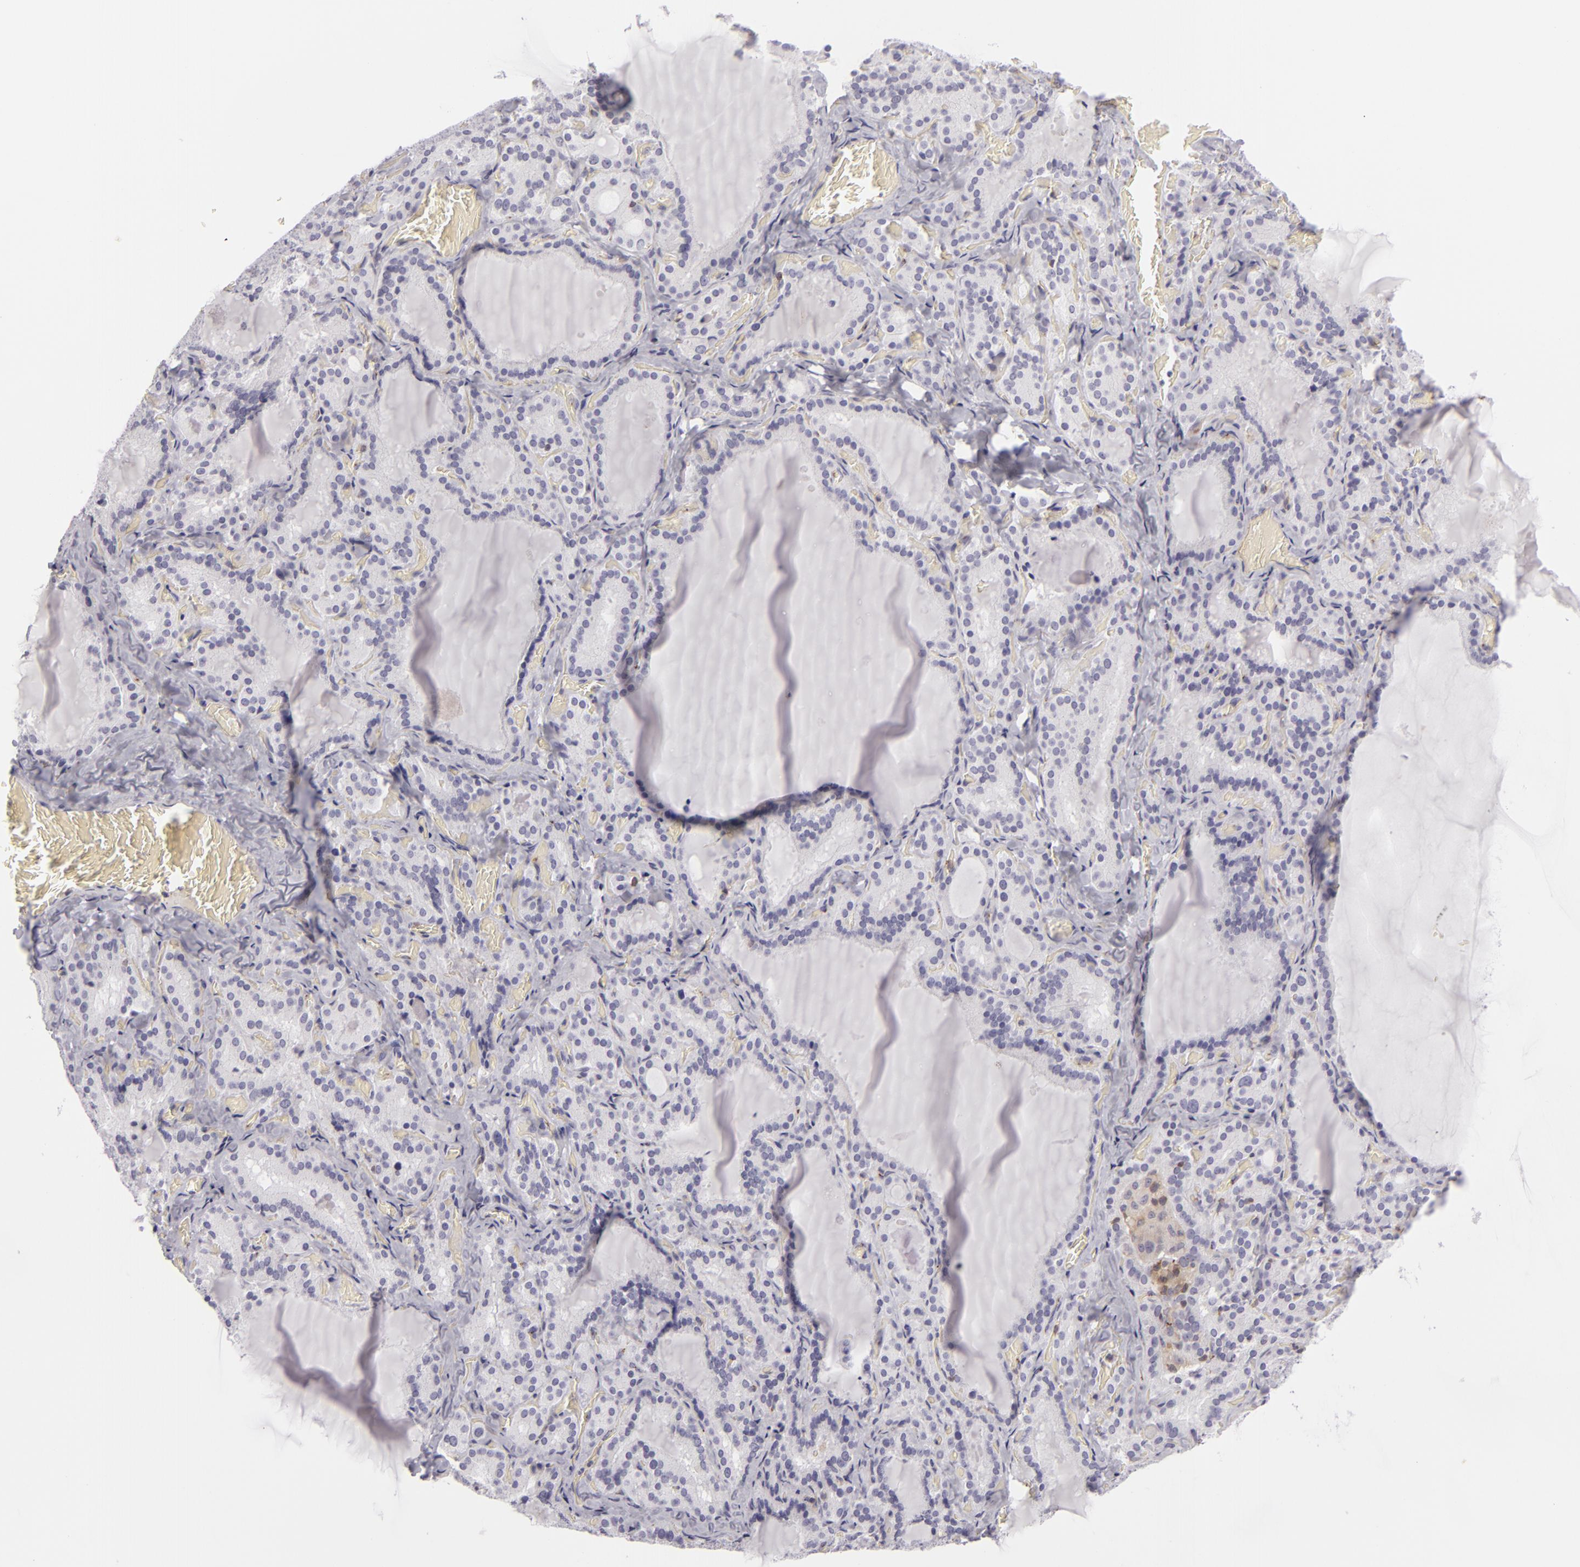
{"staining": {"intensity": "negative", "quantity": "none", "location": "none"}, "tissue": "thyroid gland", "cell_type": "Glandular cells", "image_type": "normal", "snomed": [{"axis": "morphology", "description": "Normal tissue, NOS"}, {"axis": "topography", "description": "Thyroid gland"}], "caption": "Protein analysis of normal thyroid gland exhibits no significant expression in glandular cells. (Immunohistochemistry (ihc), brightfield microscopy, high magnification).", "gene": "KCNAB2", "patient": {"sex": "female", "age": 33}}